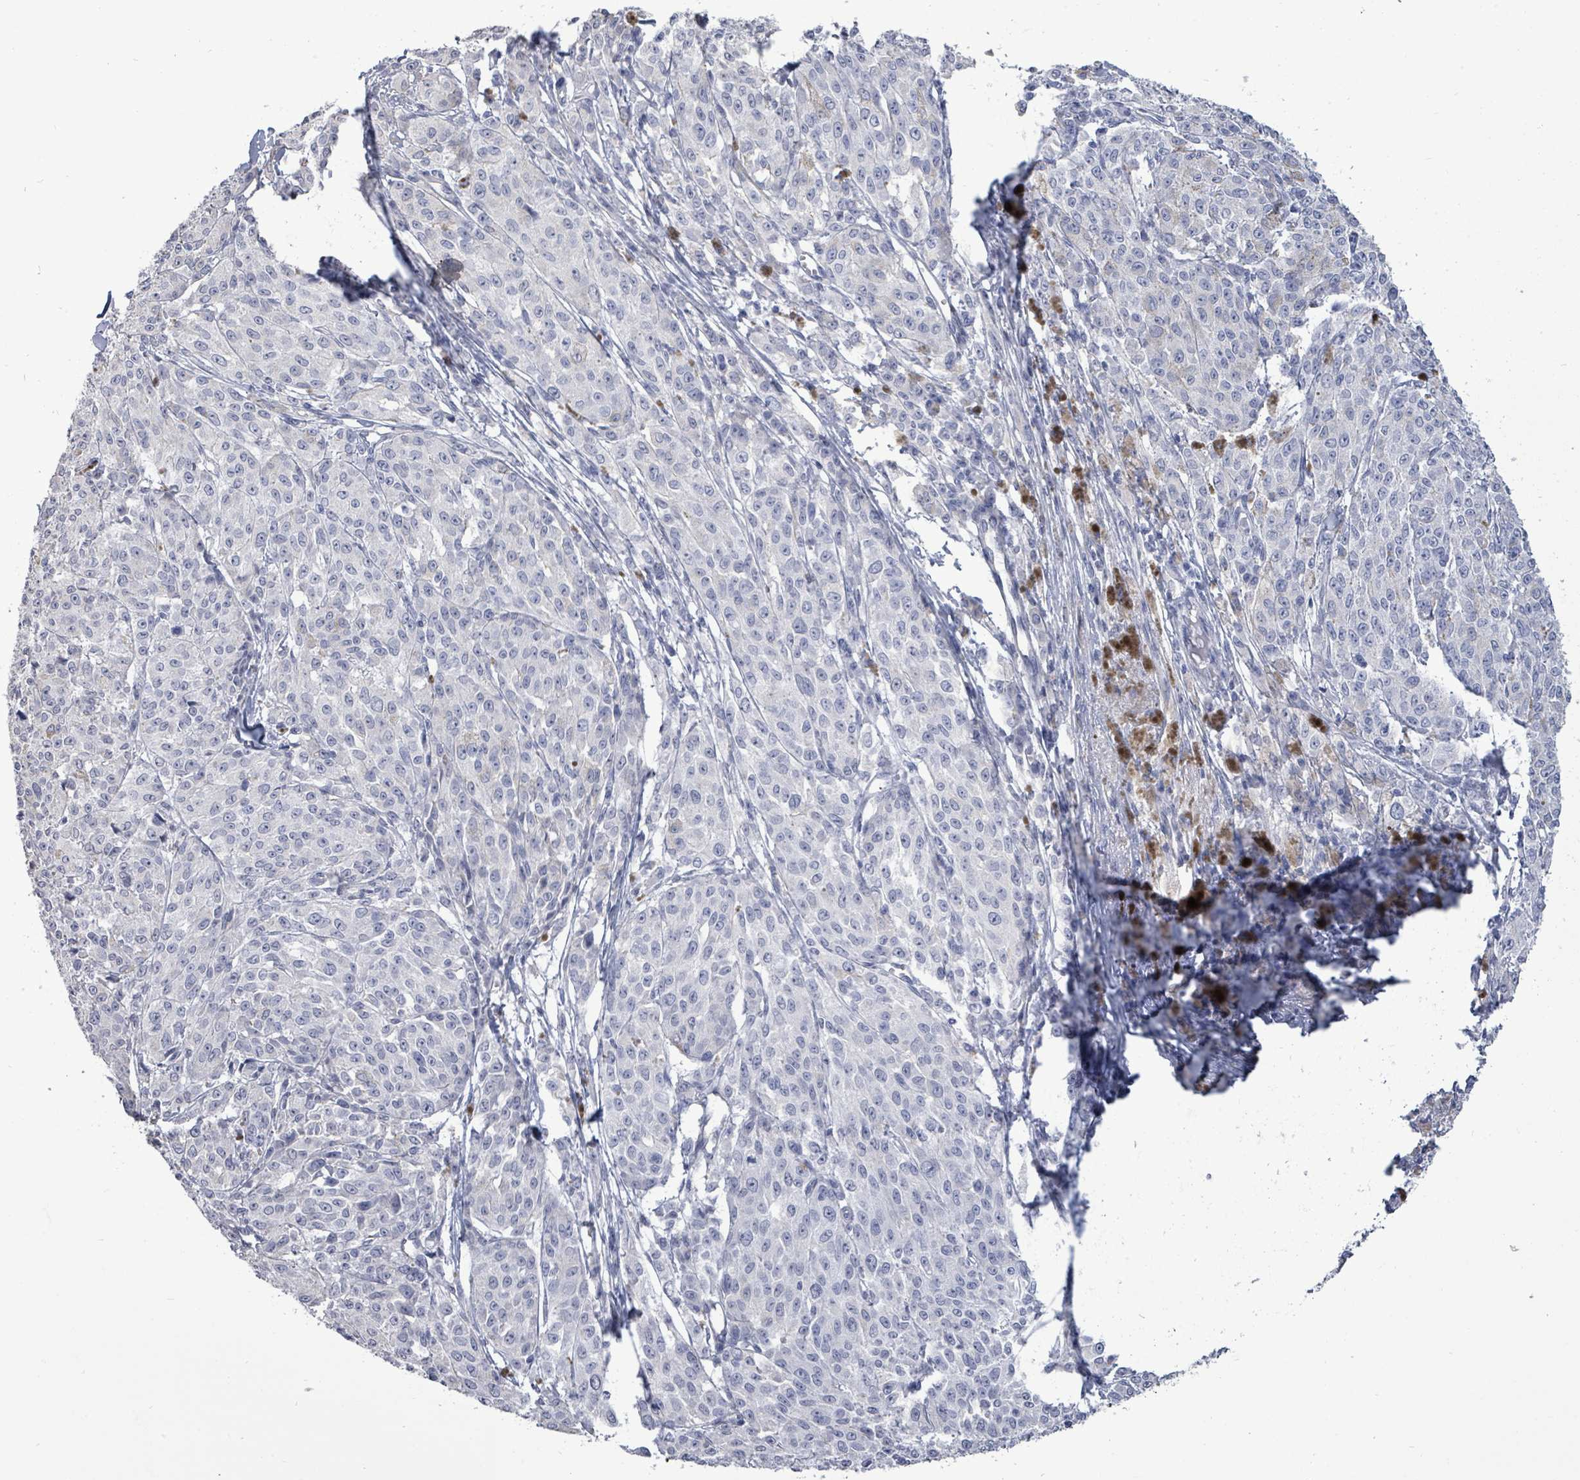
{"staining": {"intensity": "negative", "quantity": "none", "location": "none"}, "tissue": "melanoma", "cell_type": "Tumor cells", "image_type": "cancer", "snomed": [{"axis": "morphology", "description": "Malignant melanoma, NOS"}, {"axis": "topography", "description": "Skin"}], "caption": "This is an IHC histopathology image of malignant melanoma. There is no expression in tumor cells.", "gene": "CT45A5", "patient": {"sex": "female", "age": 52}}